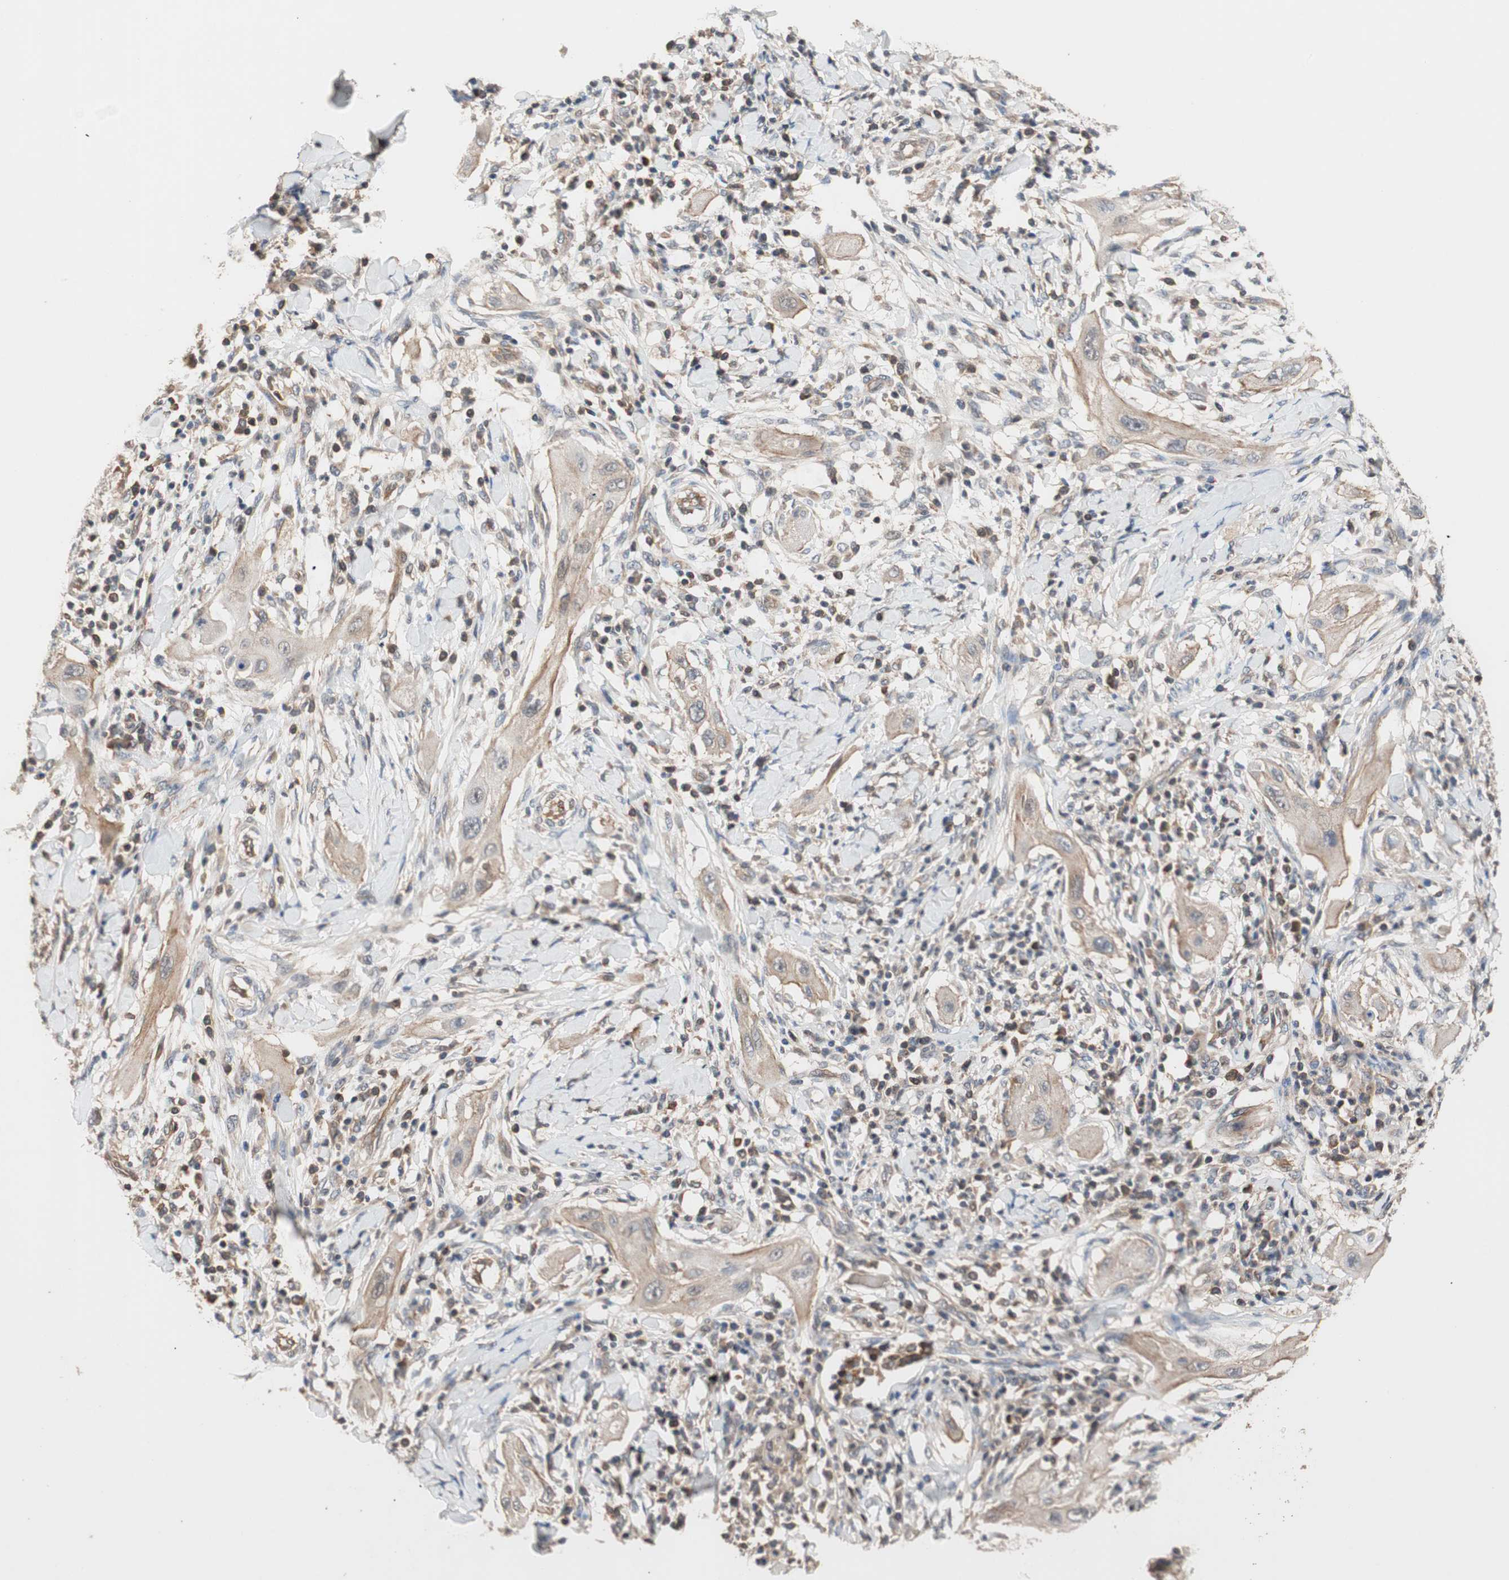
{"staining": {"intensity": "weak", "quantity": ">75%", "location": "cytoplasmic/membranous"}, "tissue": "lung cancer", "cell_type": "Tumor cells", "image_type": "cancer", "snomed": [{"axis": "morphology", "description": "Squamous cell carcinoma, NOS"}, {"axis": "topography", "description": "Lung"}], "caption": "Protein expression analysis of lung cancer shows weak cytoplasmic/membranous expression in approximately >75% of tumor cells.", "gene": "MAP4K2", "patient": {"sex": "female", "age": 47}}